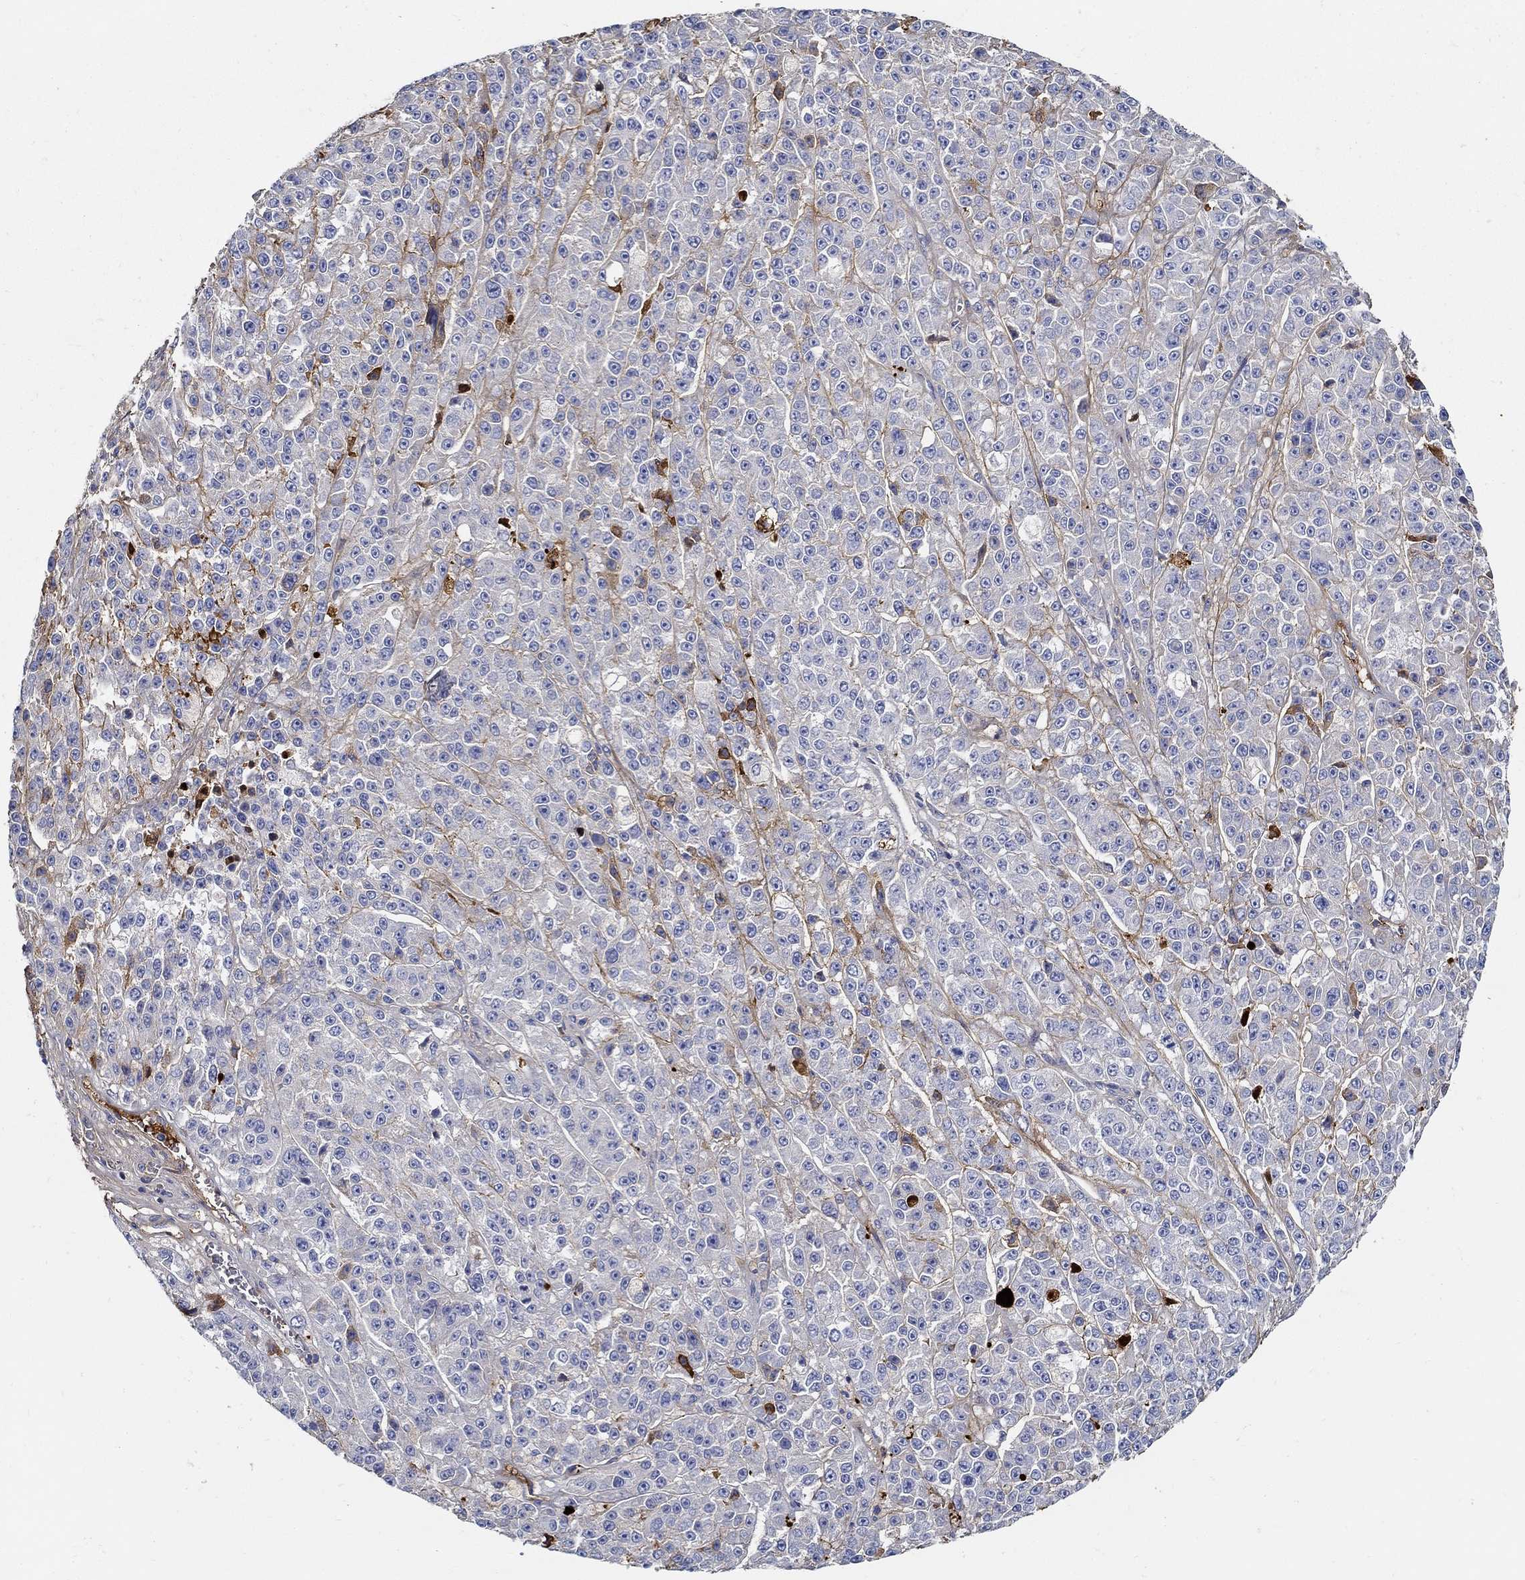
{"staining": {"intensity": "negative", "quantity": "none", "location": "none"}, "tissue": "melanoma", "cell_type": "Tumor cells", "image_type": "cancer", "snomed": [{"axis": "morphology", "description": "Malignant melanoma, NOS"}, {"axis": "topography", "description": "Skin"}], "caption": "DAB immunohistochemical staining of malignant melanoma reveals no significant positivity in tumor cells.", "gene": "TGFBI", "patient": {"sex": "female", "age": 58}}